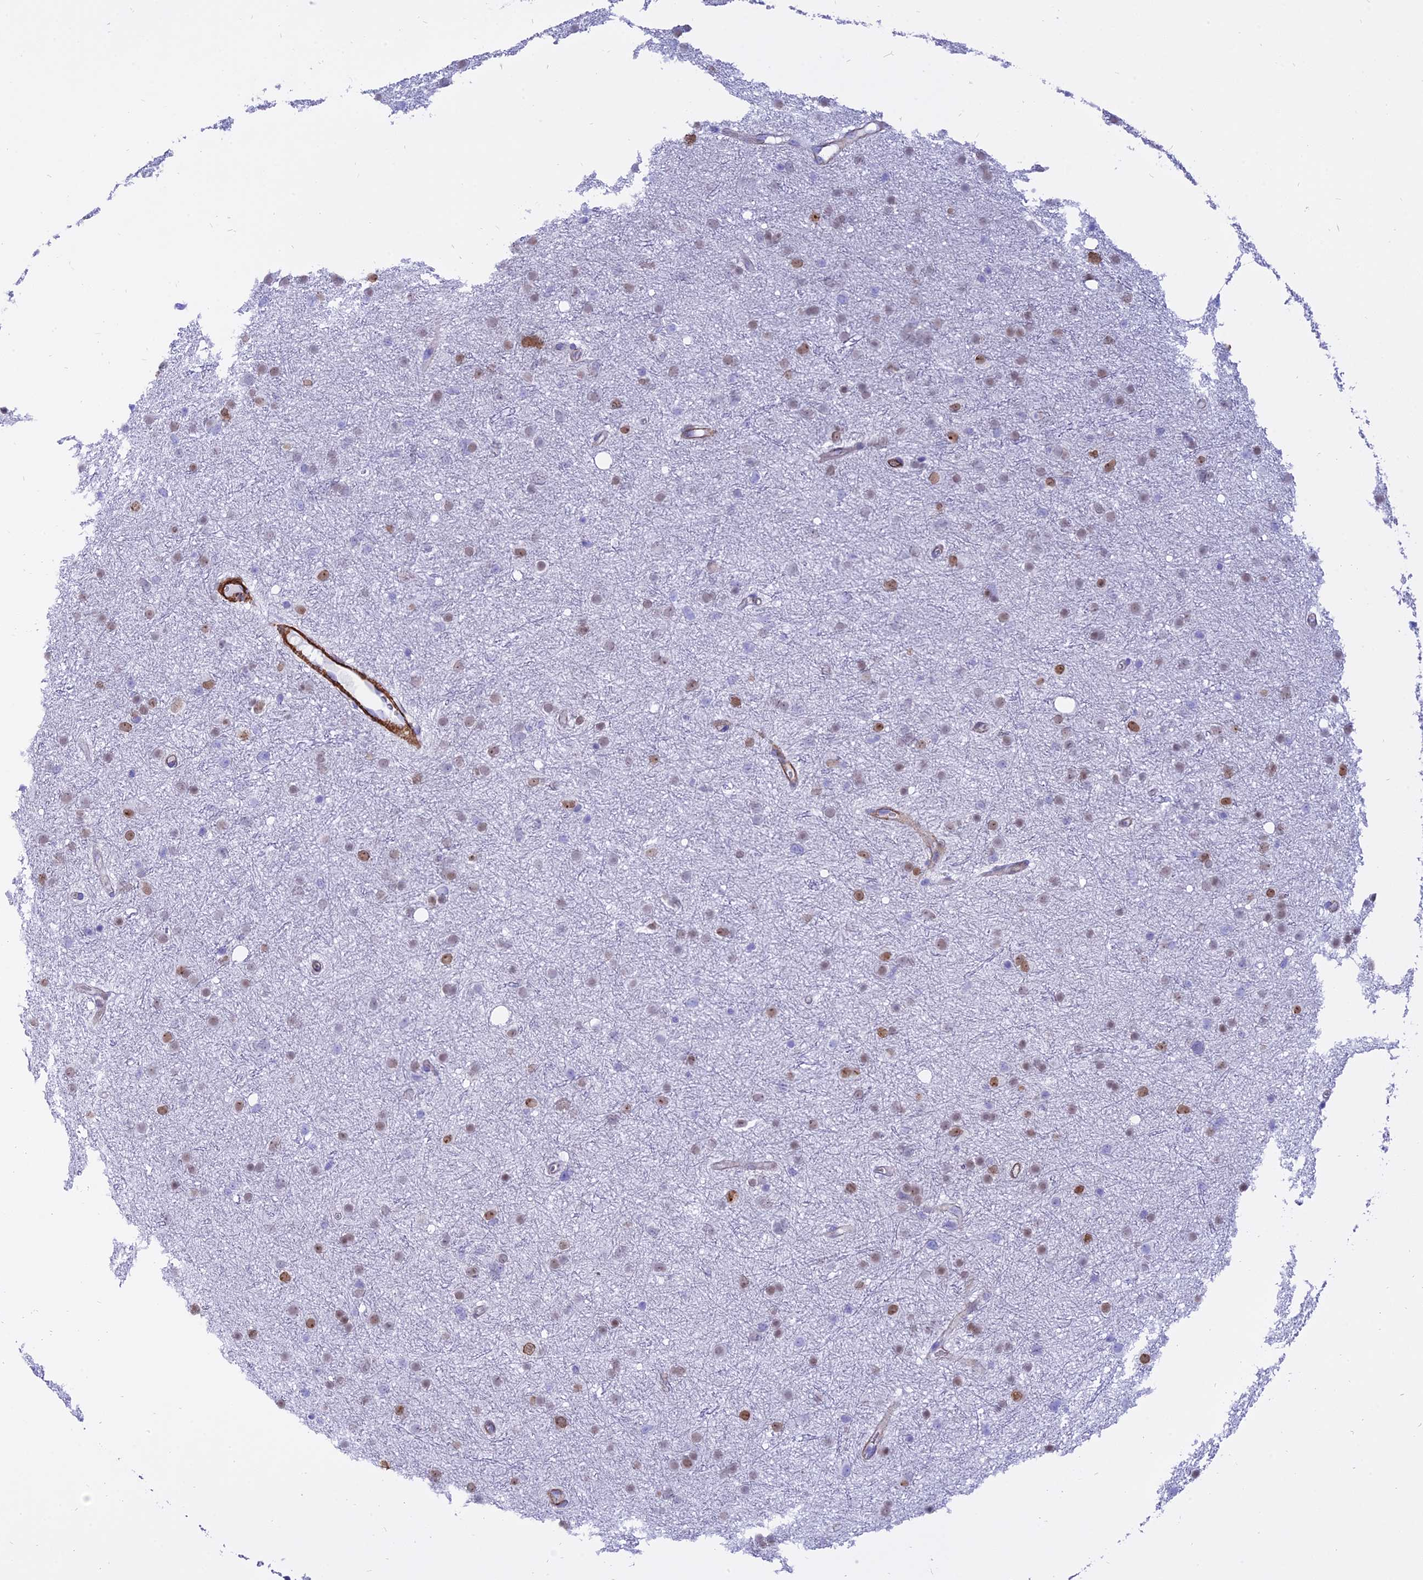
{"staining": {"intensity": "moderate", "quantity": "25%-75%", "location": "nuclear"}, "tissue": "glioma", "cell_type": "Tumor cells", "image_type": "cancer", "snomed": [{"axis": "morphology", "description": "Glioma, malignant, Low grade"}, {"axis": "topography", "description": "Cerebral cortex"}], "caption": "Protein expression by IHC shows moderate nuclear positivity in about 25%-75% of tumor cells in glioma. The protein of interest is shown in brown color, while the nuclei are stained blue.", "gene": "CENPV", "patient": {"sex": "female", "age": 39}}